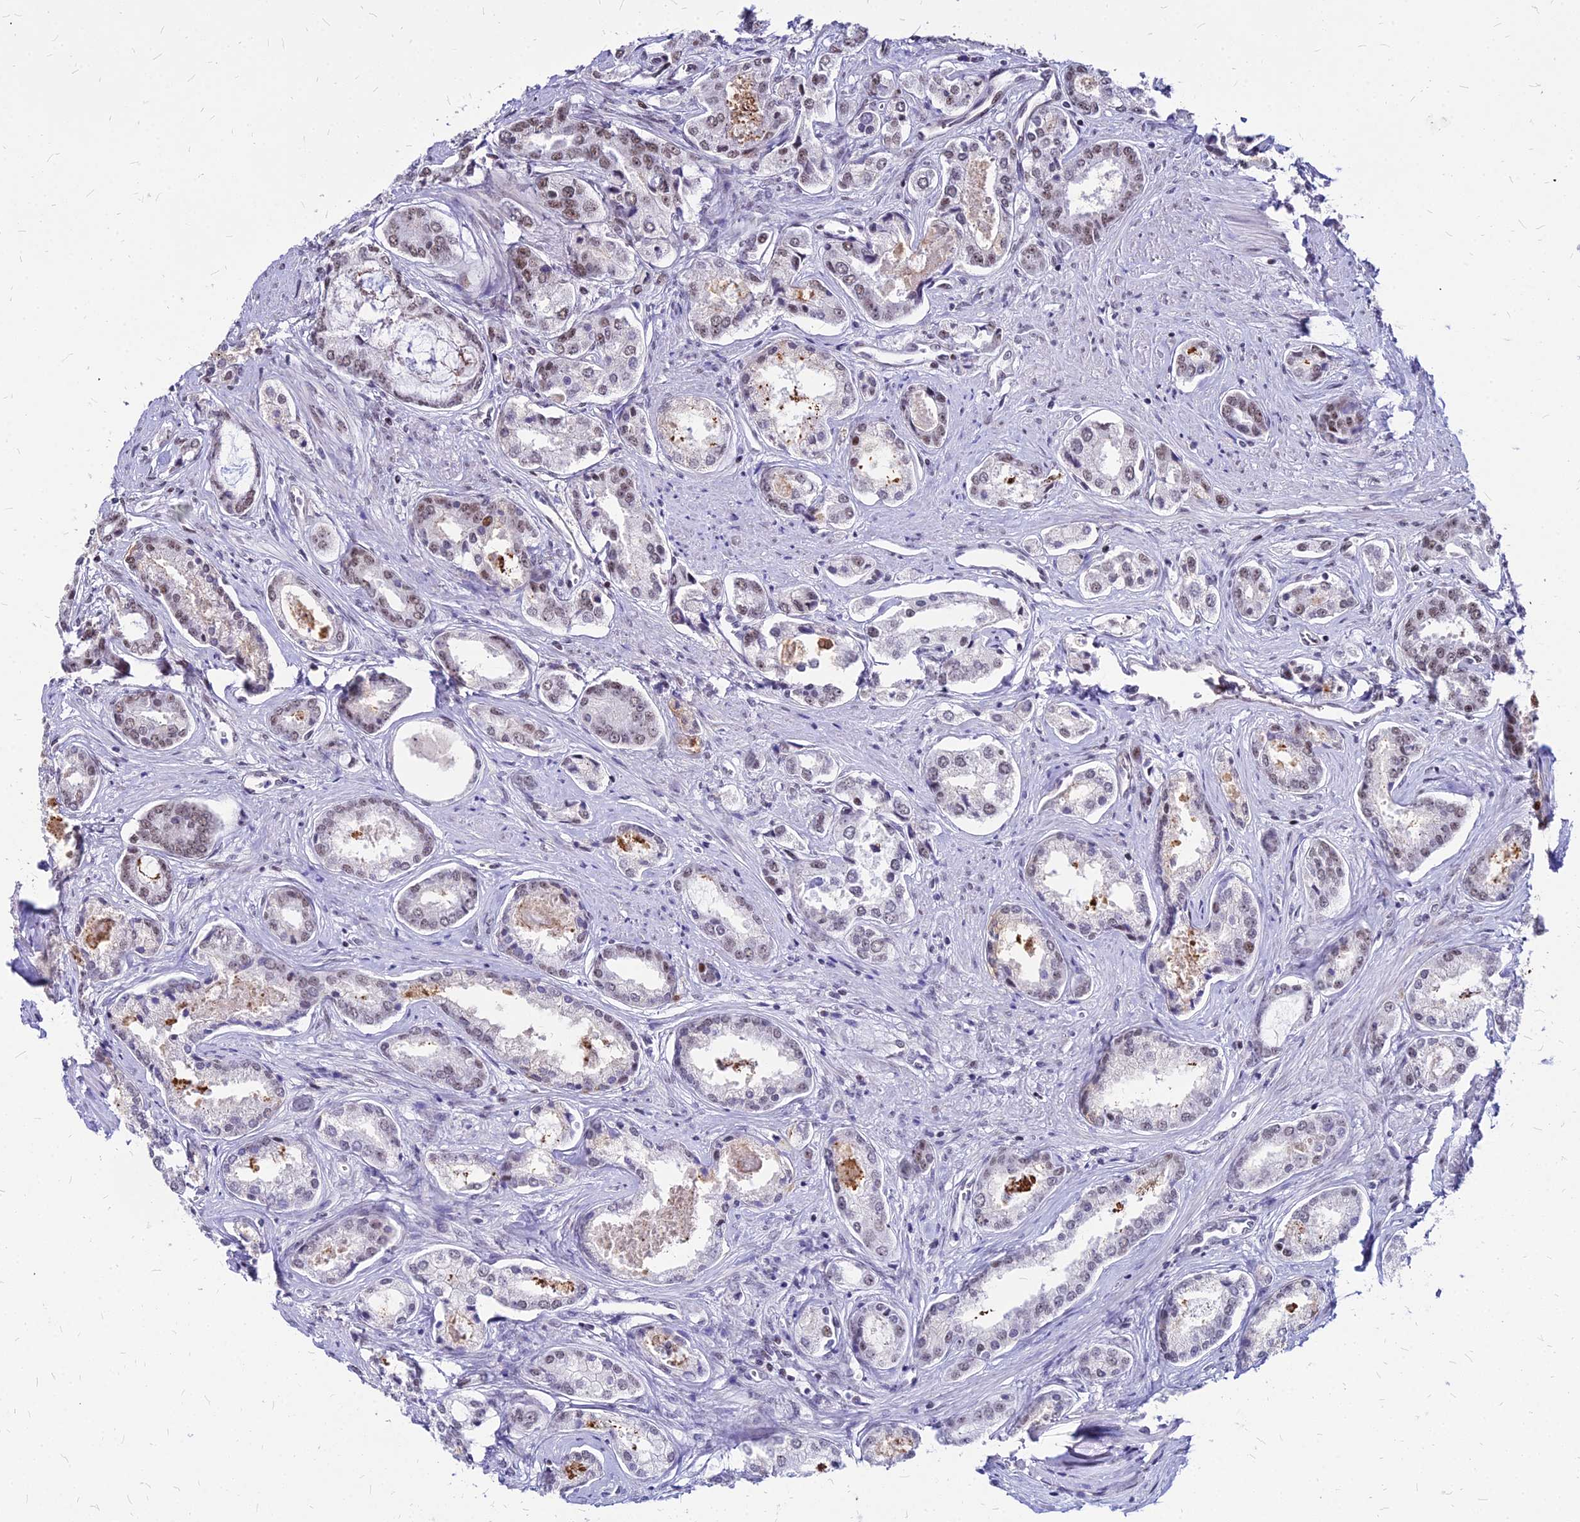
{"staining": {"intensity": "moderate", "quantity": "25%-75%", "location": "nuclear"}, "tissue": "prostate cancer", "cell_type": "Tumor cells", "image_type": "cancer", "snomed": [{"axis": "morphology", "description": "Adenocarcinoma, Low grade"}, {"axis": "topography", "description": "Prostate"}], "caption": "A medium amount of moderate nuclear expression is appreciated in approximately 25%-75% of tumor cells in prostate cancer tissue. The protein of interest is shown in brown color, while the nuclei are stained blue.", "gene": "FDX2", "patient": {"sex": "male", "age": 68}}